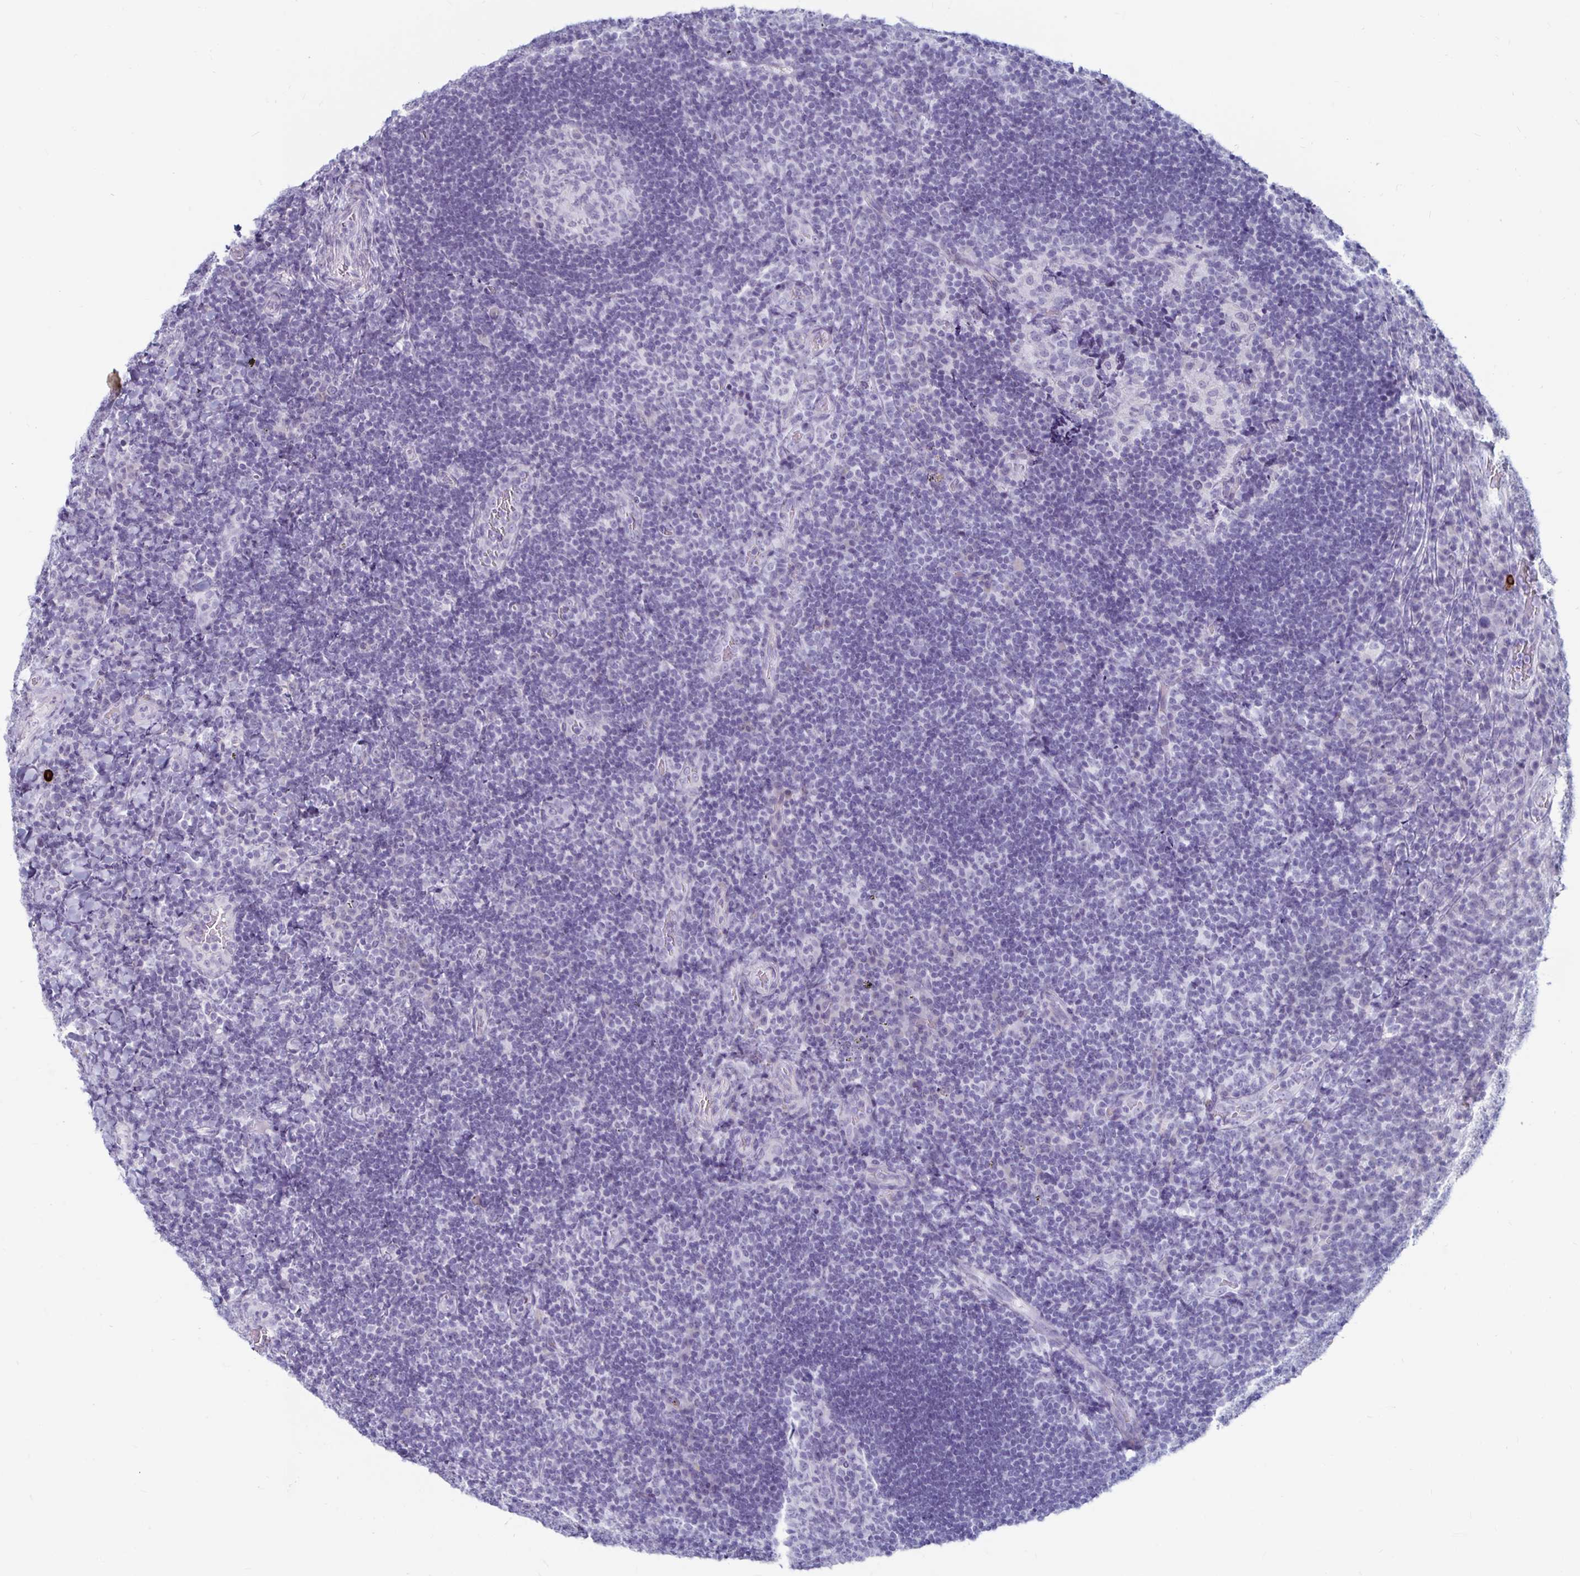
{"staining": {"intensity": "negative", "quantity": "none", "location": "none"}, "tissue": "tonsil", "cell_type": "Germinal center cells", "image_type": "normal", "snomed": [{"axis": "morphology", "description": "Normal tissue, NOS"}, {"axis": "topography", "description": "Tonsil"}], "caption": "IHC image of unremarkable tonsil: tonsil stained with DAB (3,3'-diaminobenzidine) exhibits no significant protein staining in germinal center cells. Brightfield microscopy of immunohistochemistry (IHC) stained with DAB (3,3'-diaminobenzidine) (brown) and hematoxylin (blue), captured at high magnification.", "gene": "KCNQ2", "patient": {"sex": "male", "age": 17}}